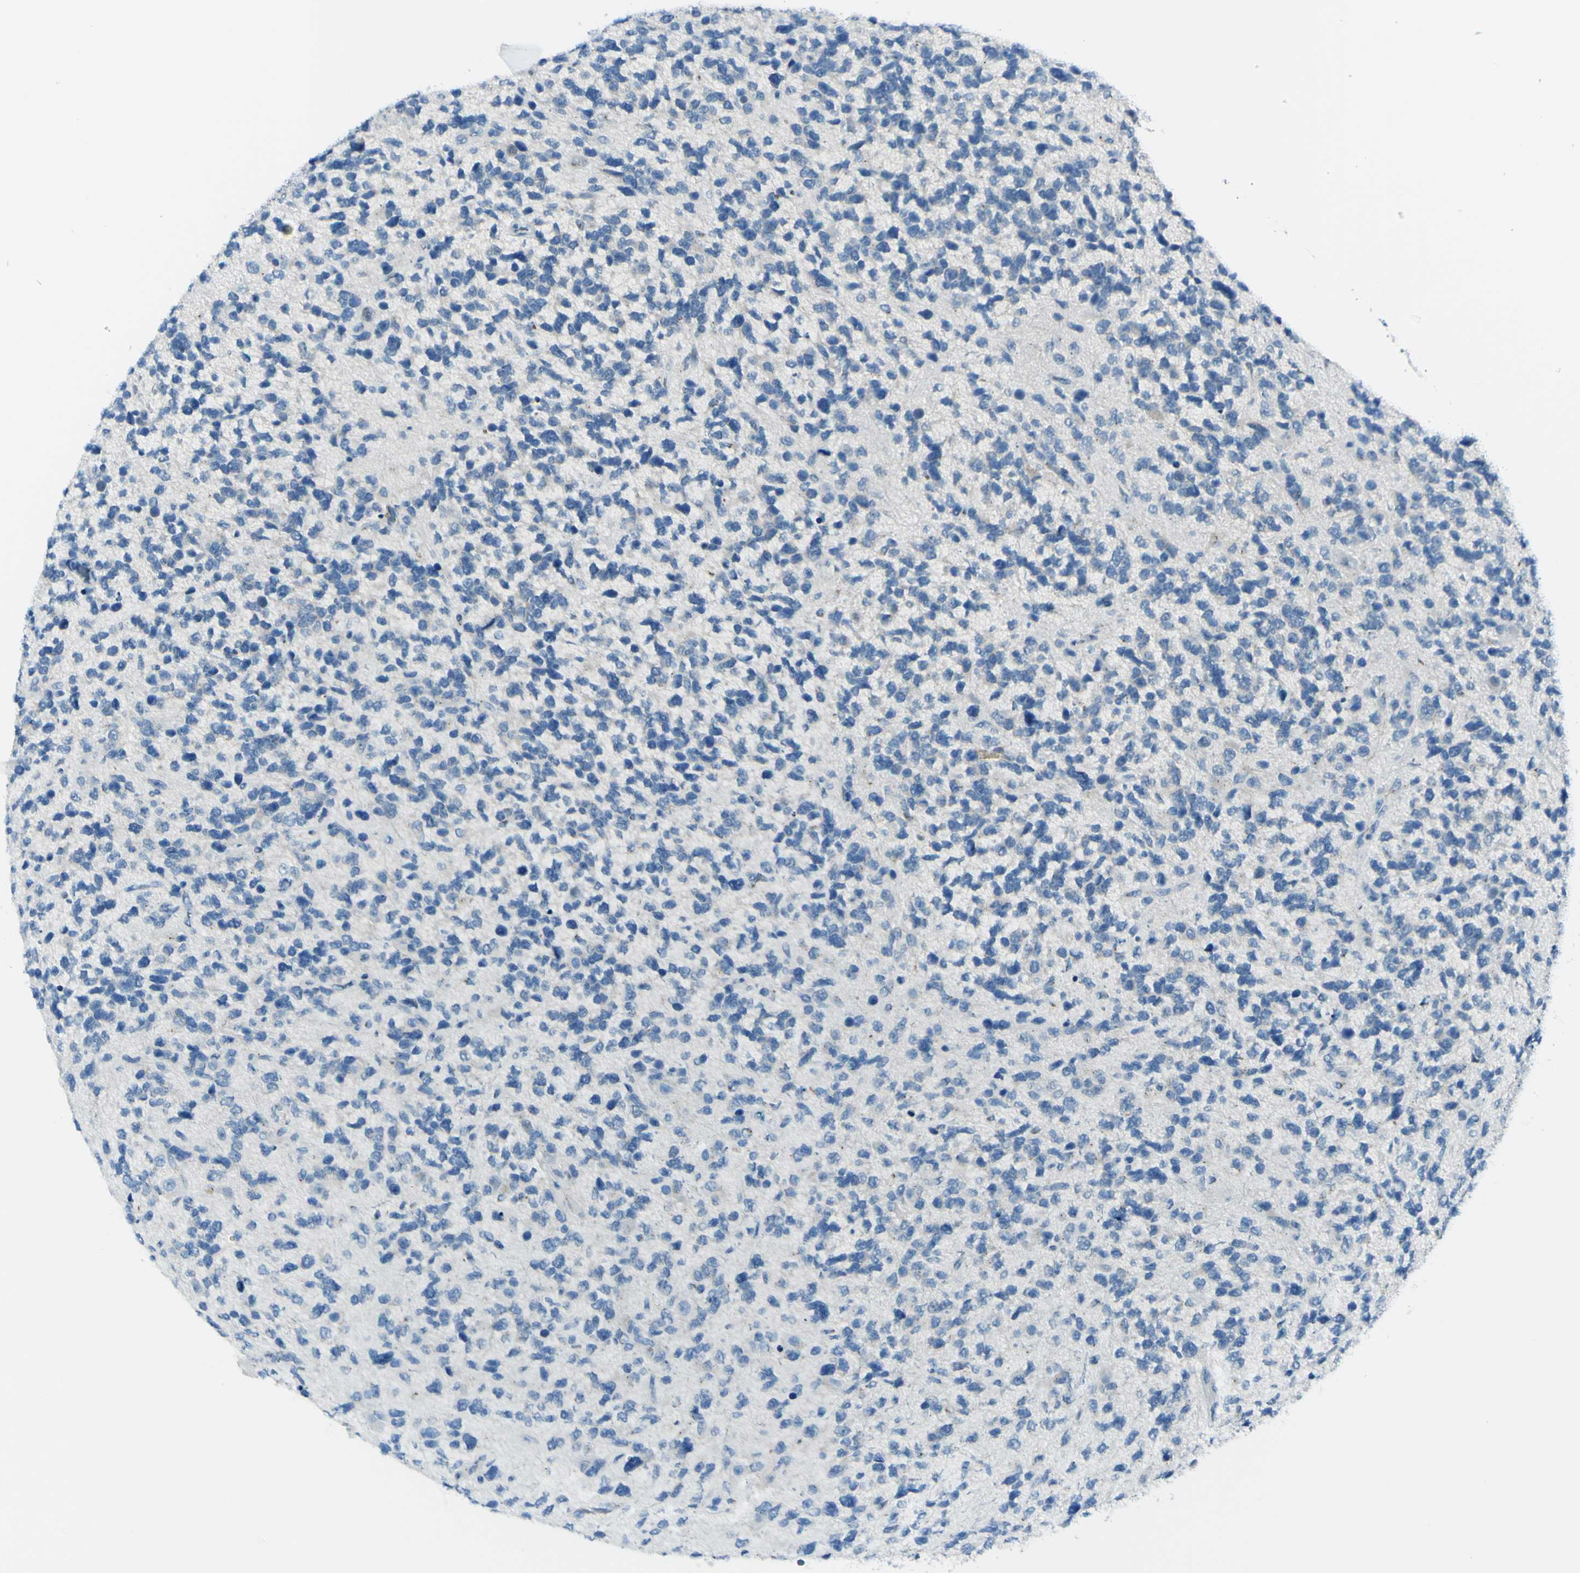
{"staining": {"intensity": "negative", "quantity": "none", "location": "none"}, "tissue": "glioma", "cell_type": "Tumor cells", "image_type": "cancer", "snomed": [{"axis": "morphology", "description": "Glioma, malignant, High grade"}, {"axis": "topography", "description": "Brain"}], "caption": "IHC of human malignant glioma (high-grade) reveals no positivity in tumor cells. Nuclei are stained in blue.", "gene": "B4GALT1", "patient": {"sex": "female", "age": 58}}